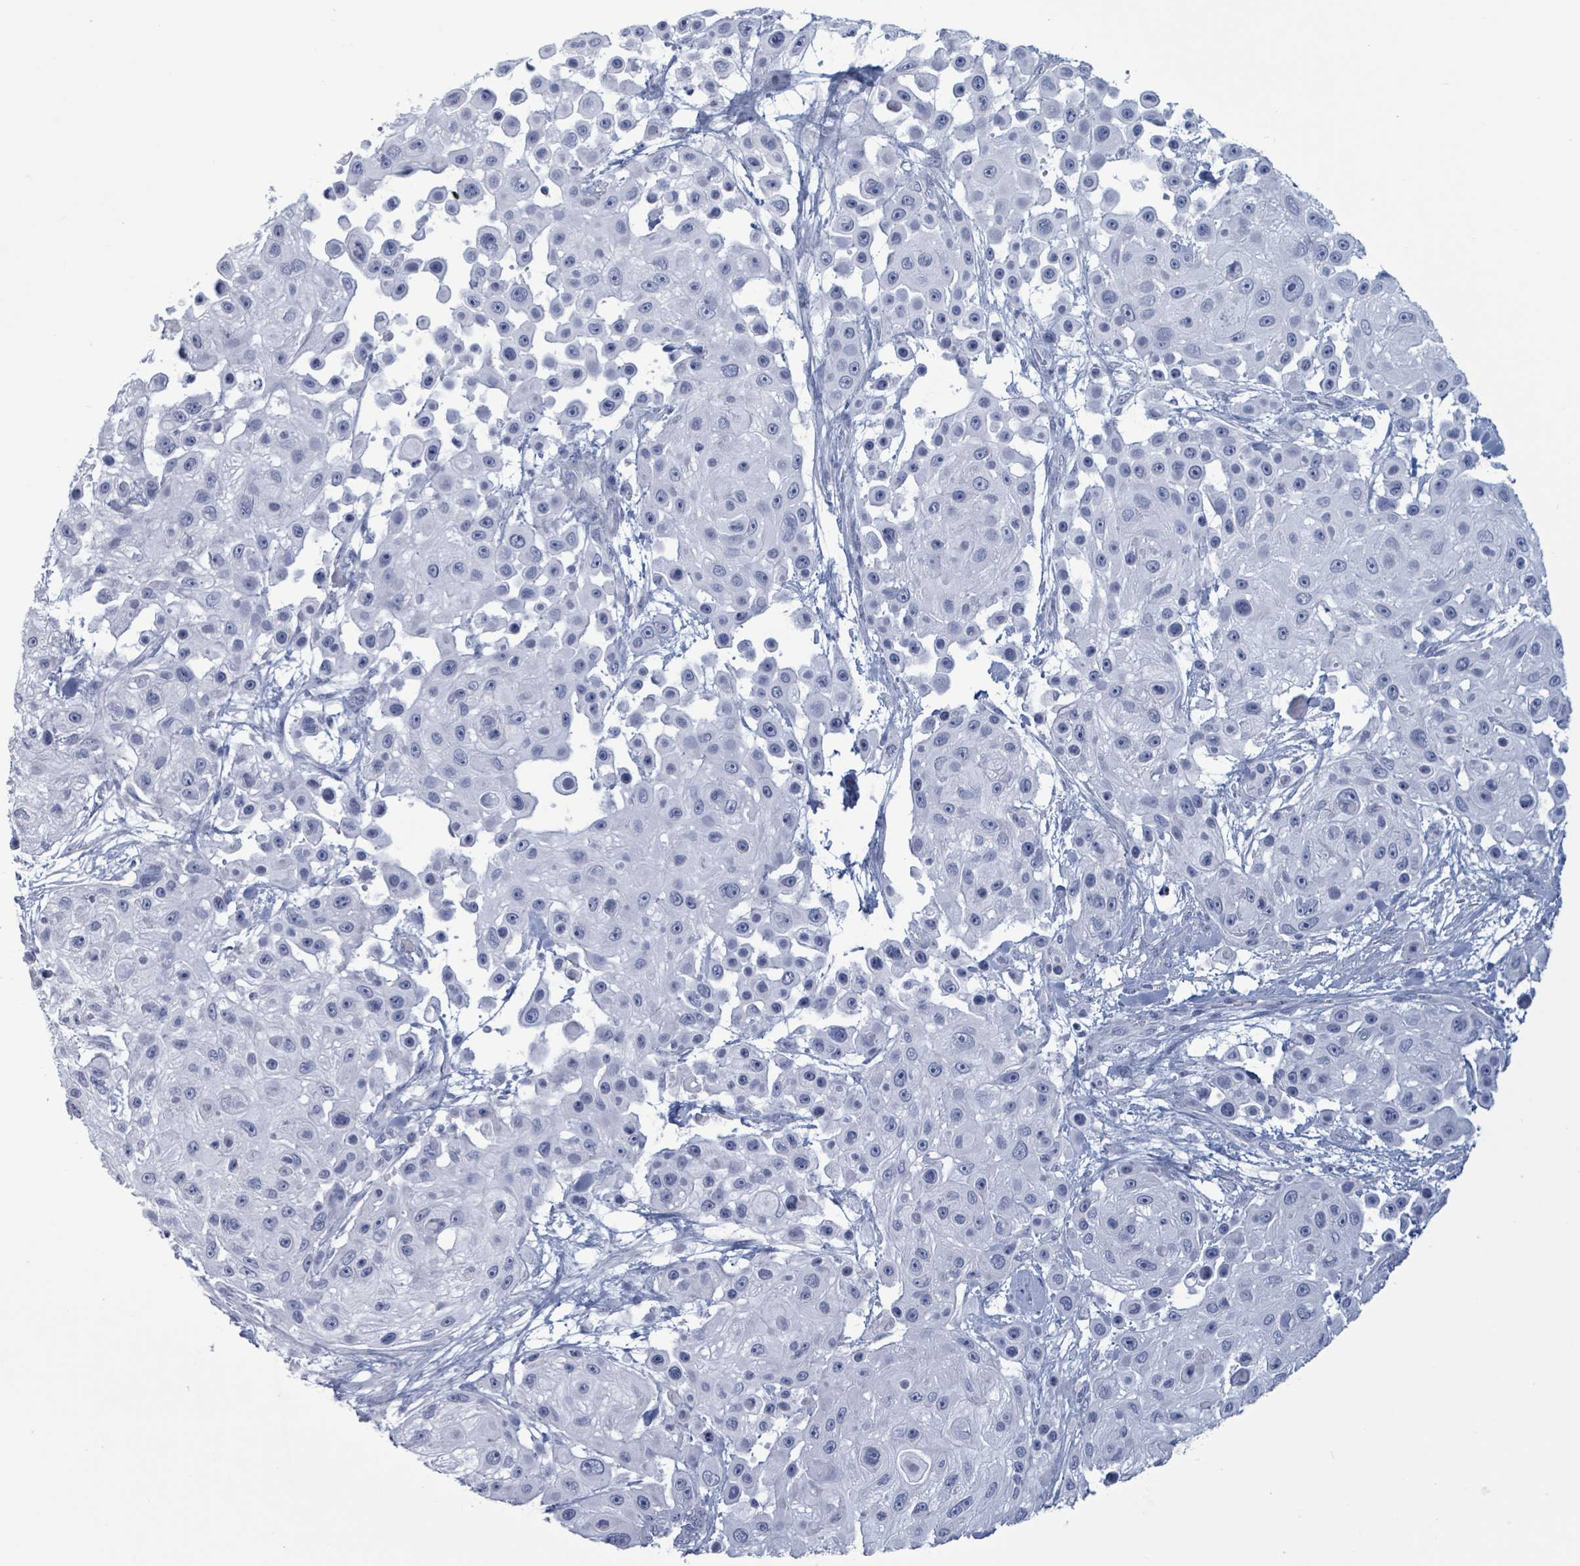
{"staining": {"intensity": "negative", "quantity": "none", "location": "none"}, "tissue": "skin cancer", "cell_type": "Tumor cells", "image_type": "cancer", "snomed": [{"axis": "morphology", "description": "Squamous cell carcinoma, NOS"}, {"axis": "topography", "description": "Skin"}], "caption": "IHC of skin squamous cell carcinoma exhibits no staining in tumor cells.", "gene": "ZNF771", "patient": {"sex": "male", "age": 67}}